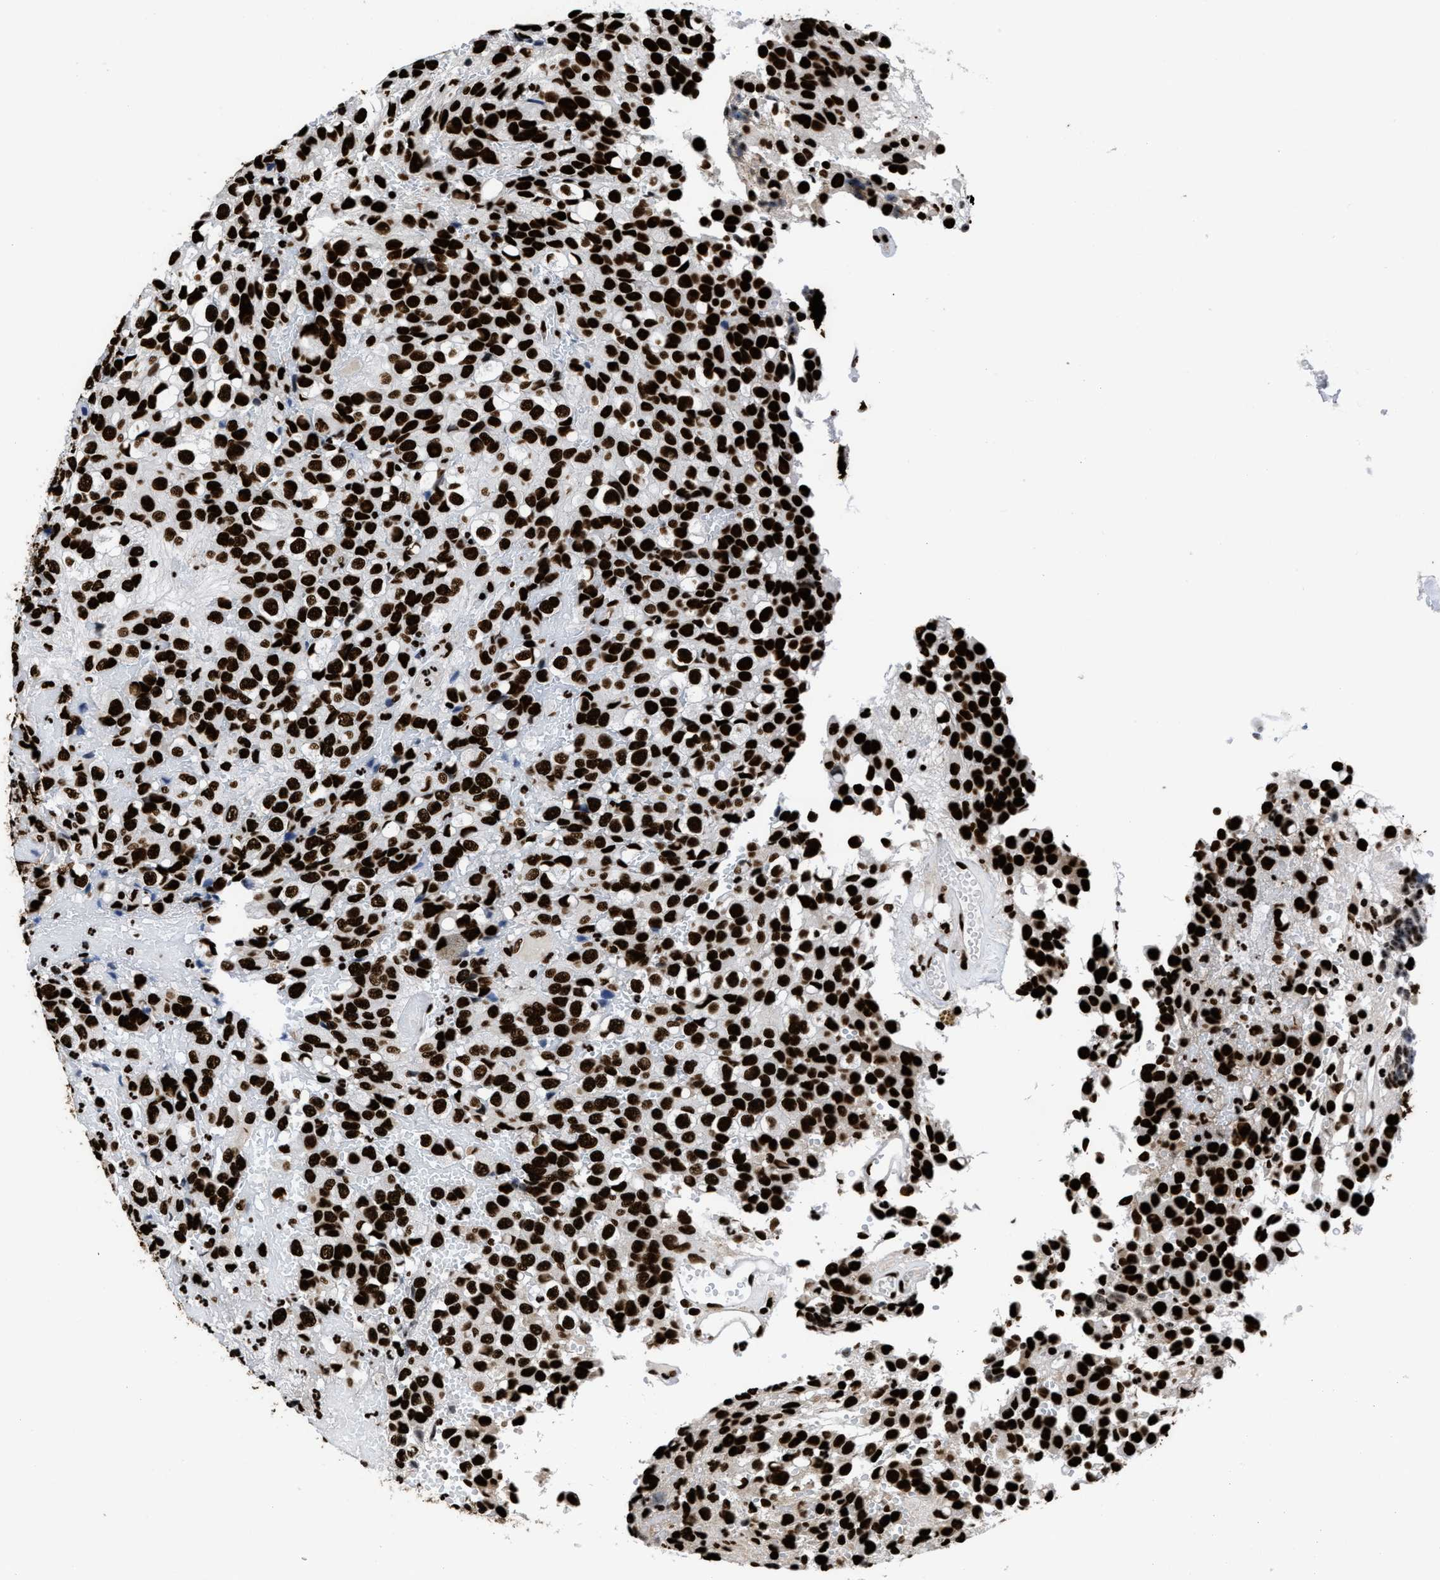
{"staining": {"intensity": "strong", "quantity": ">75%", "location": "nuclear"}, "tissue": "glioma", "cell_type": "Tumor cells", "image_type": "cancer", "snomed": [{"axis": "morphology", "description": "Glioma, malignant, High grade"}, {"axis": "topography", "description": "Brain"}], "caption": "The photomicrograph exhibits staining of malignant high-grade glioma, revealing strong nuclear protein positivity (brown color) within tumor cells. (DAB (3,3'-diaminobenzidine) IHC with brightfield microscopy, high magnification).", "gene": "HNRNPM", "patient": {"sex": "male", "age": 32}}